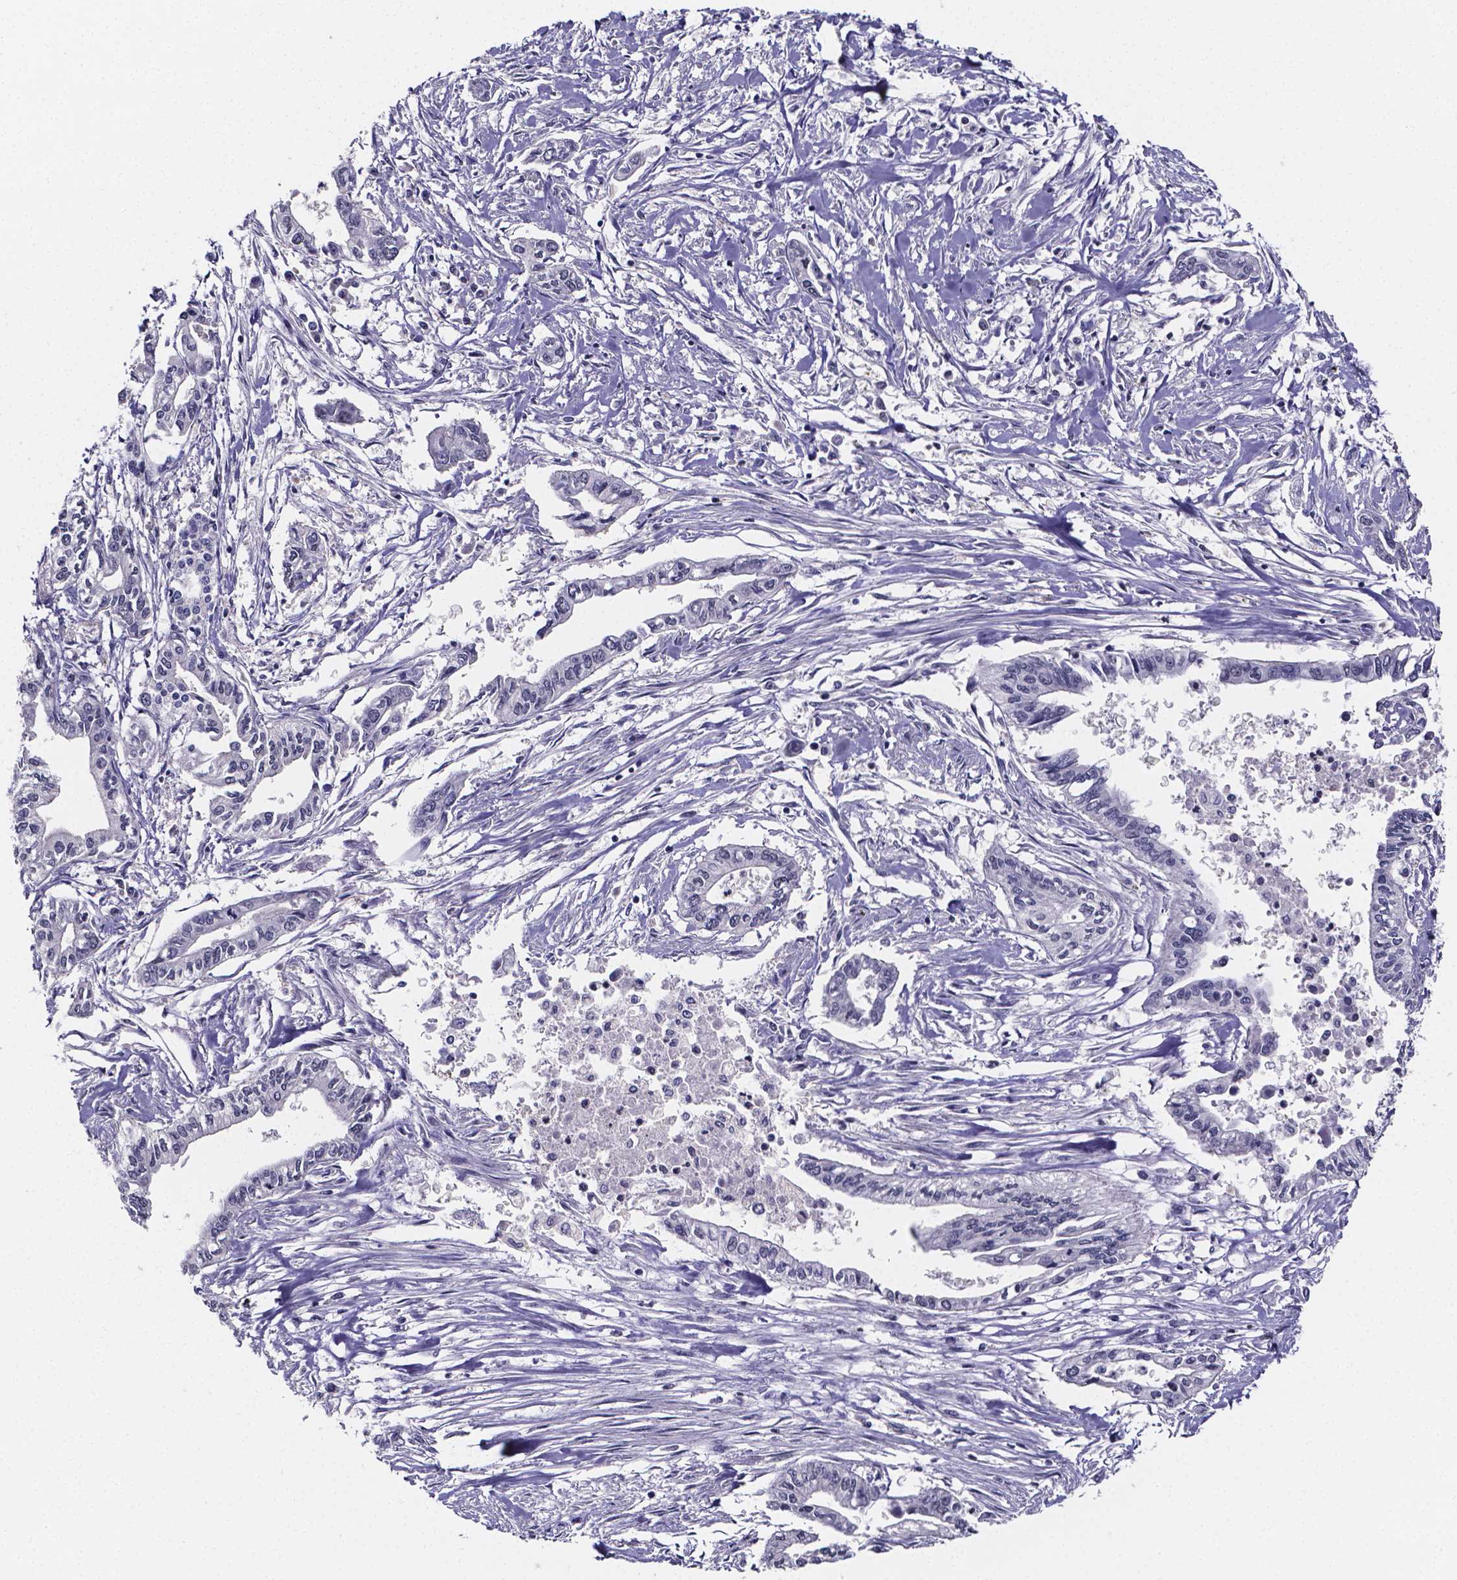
{"staining": {"intensity": "negative", "quantity": "none", "location": "none"}, "tissue": "pancreatic cancer", "cell_type": "Tumor cells", "image_type": "cancer", "snomed": [{"axis": "morphology", "description": "Adenocarcinoma, NOS"}, {"axis": "topography", "description": "Pancreas"}], "caption": "DAB immunohistochemical staining of human pancreatic cancer (adenocarcinoma) demonstrates no significant expression in tumor cells.", "gene": "IZUMO1", "patient": {"sex": "male", "age": 60}}